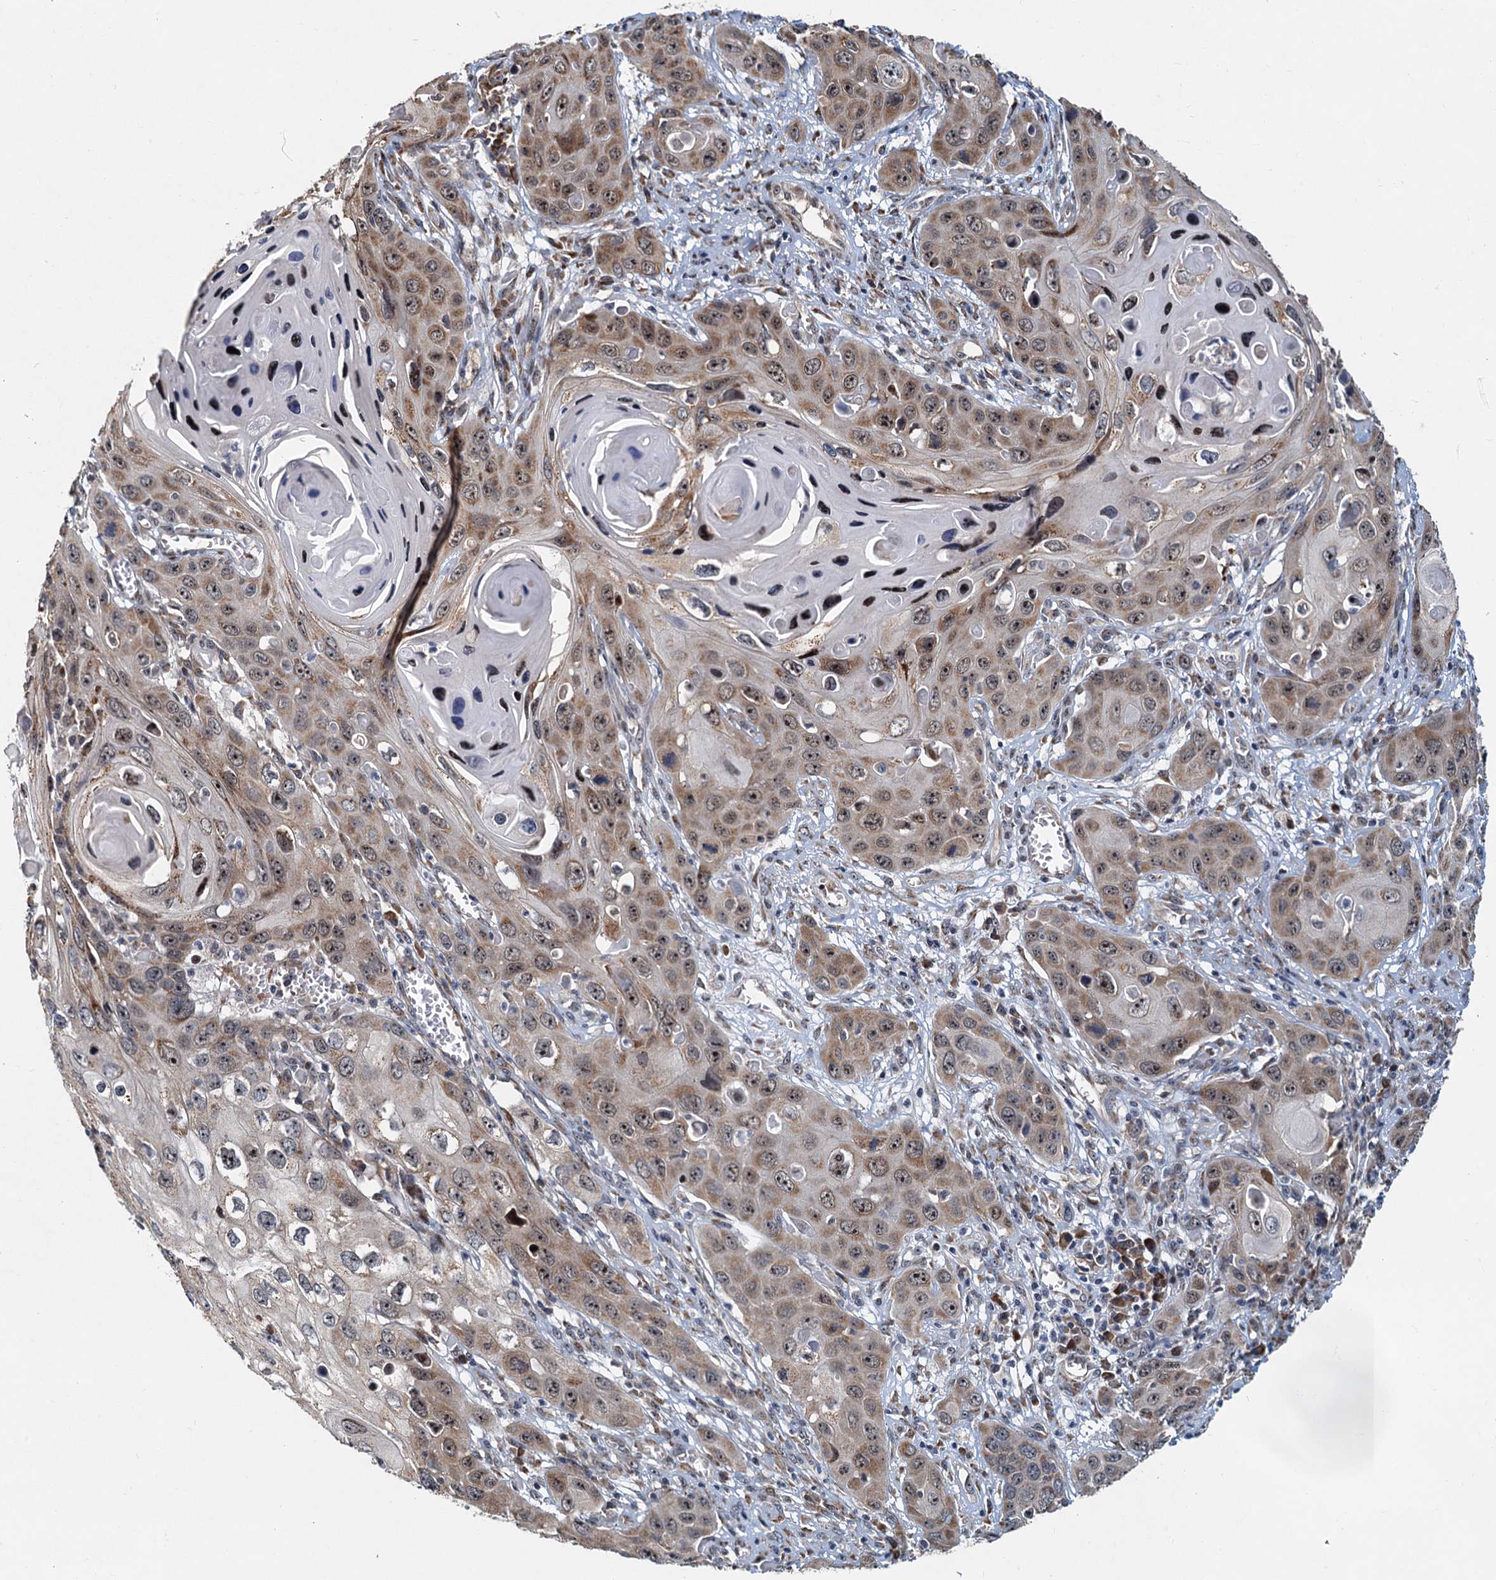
{"staining": {"intensity": "moderate", "quantity": ">75%", "location": "cytoplasmic/membranous,nuclear"}, "tissue": "skin cancer", "cell_type": "Tumor cells", "image_type": "cancer", "snomed": [{"axis": "morphology", "description": "Squamous cell carcinoma, NOS"}, {"axis": "topography", "description": "Skin"}], "caption": "Skin squamous cell carcinoma stained with a protein marker reveals moderate staining in tumor cells.", "gene": "DNAJC21", "patient": {"sex": "male", "age": 55}}